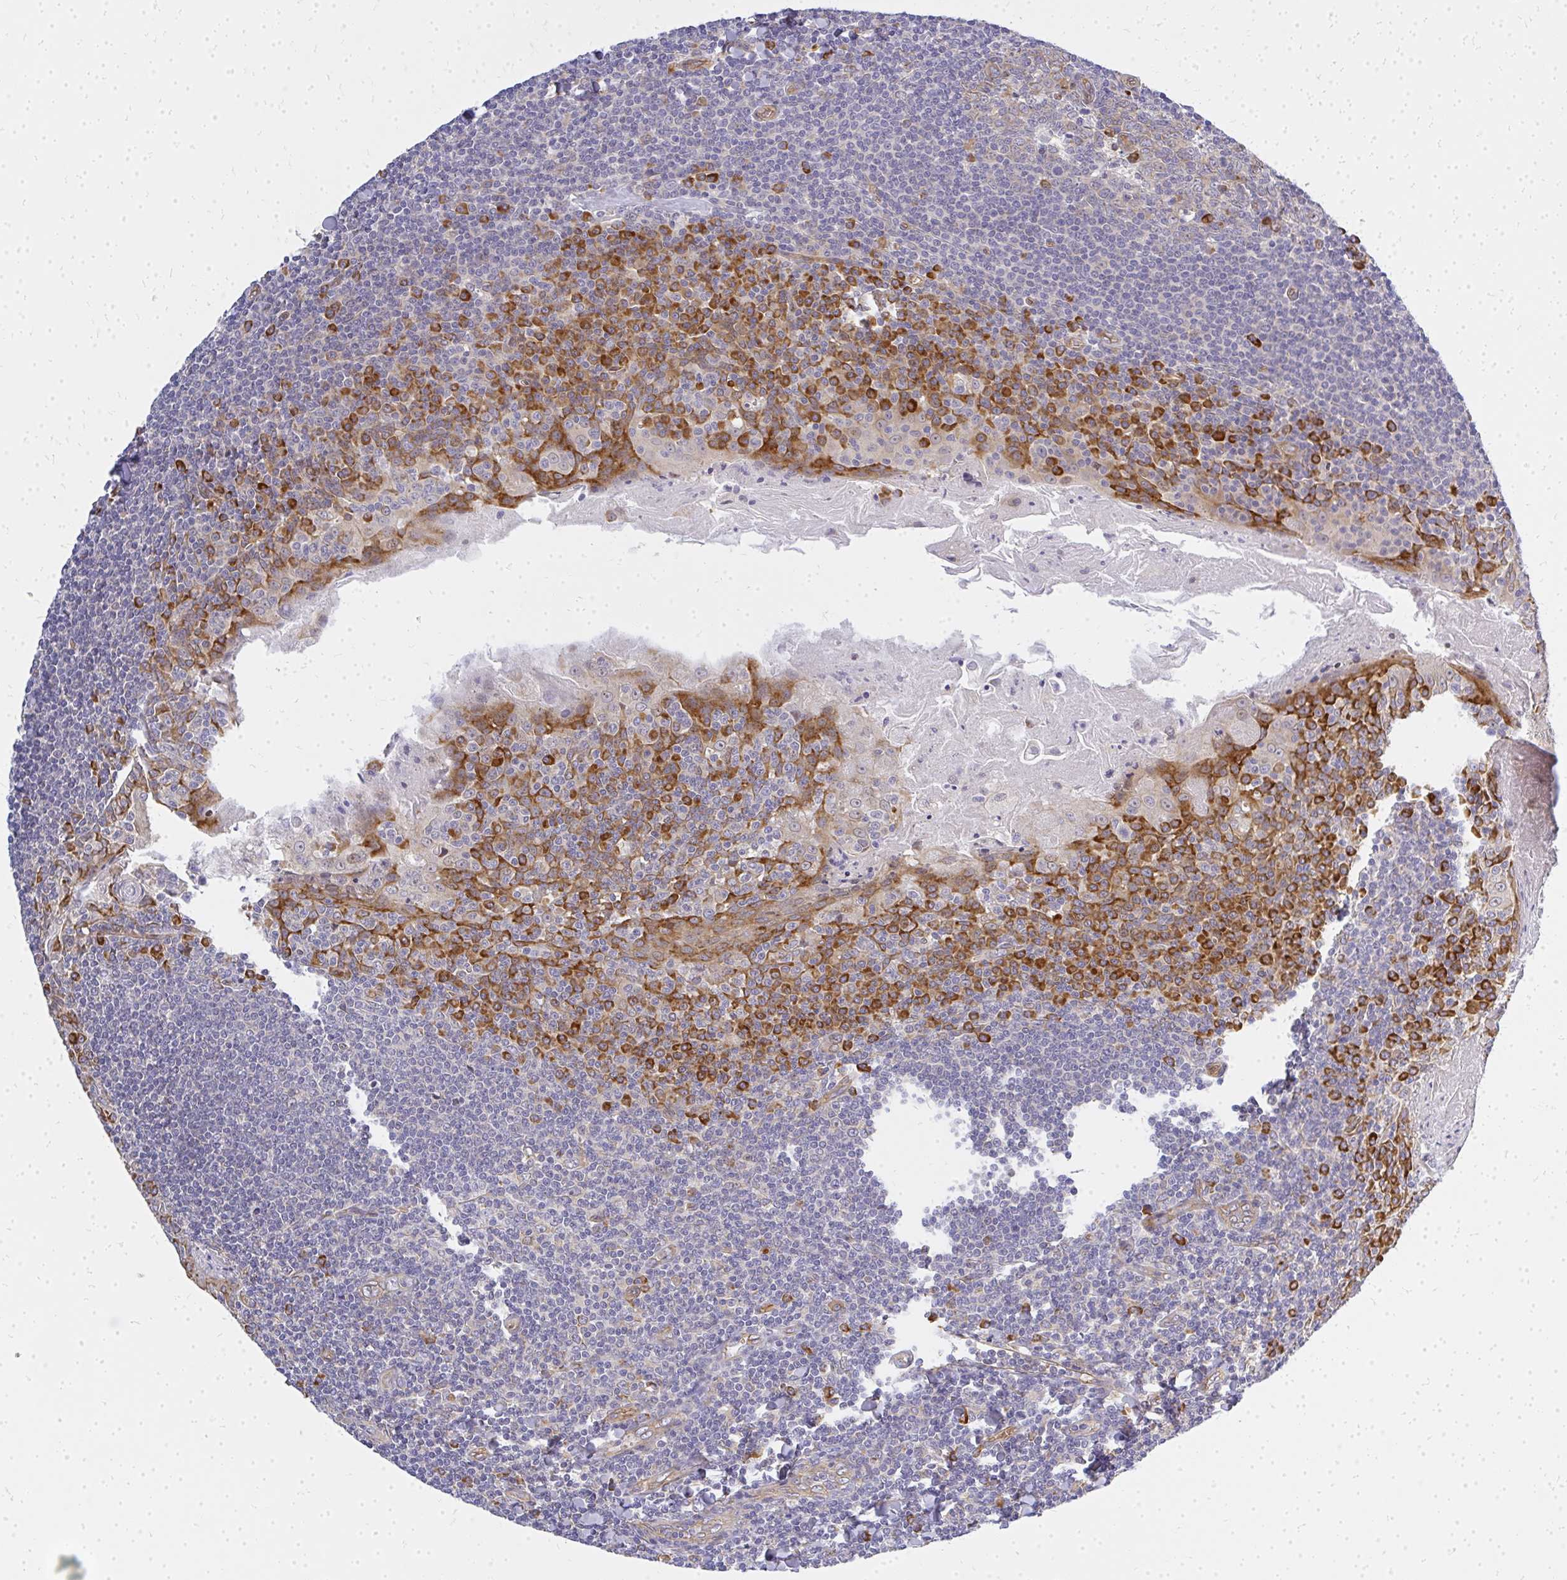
{"staining": {"intensity": "moderate", "quantity": "<25%", "location": "cytoplasmic/membranous"}, "tissue": "tonsil", "cell_type": "Germinal center cells", "image_type": "normal", "snomed": [{"axis": "morphology", "description": "Normal tissue, NOS"}, {"axis": "topography", "description": "Tonsil"}], "caption": "Immunohistochemistry (IHC) image of benign tonsil: tonsil stained using immunohistochemistry demonstrates low levels of moderate protein expression localized specifically in the cytoplasmic/membranous of germinal center cells, appearing as a cytoplasmic/membranous brown color.", "gene": "ENSG00000258472", "patient": {"sex": "male", "age": 27}}